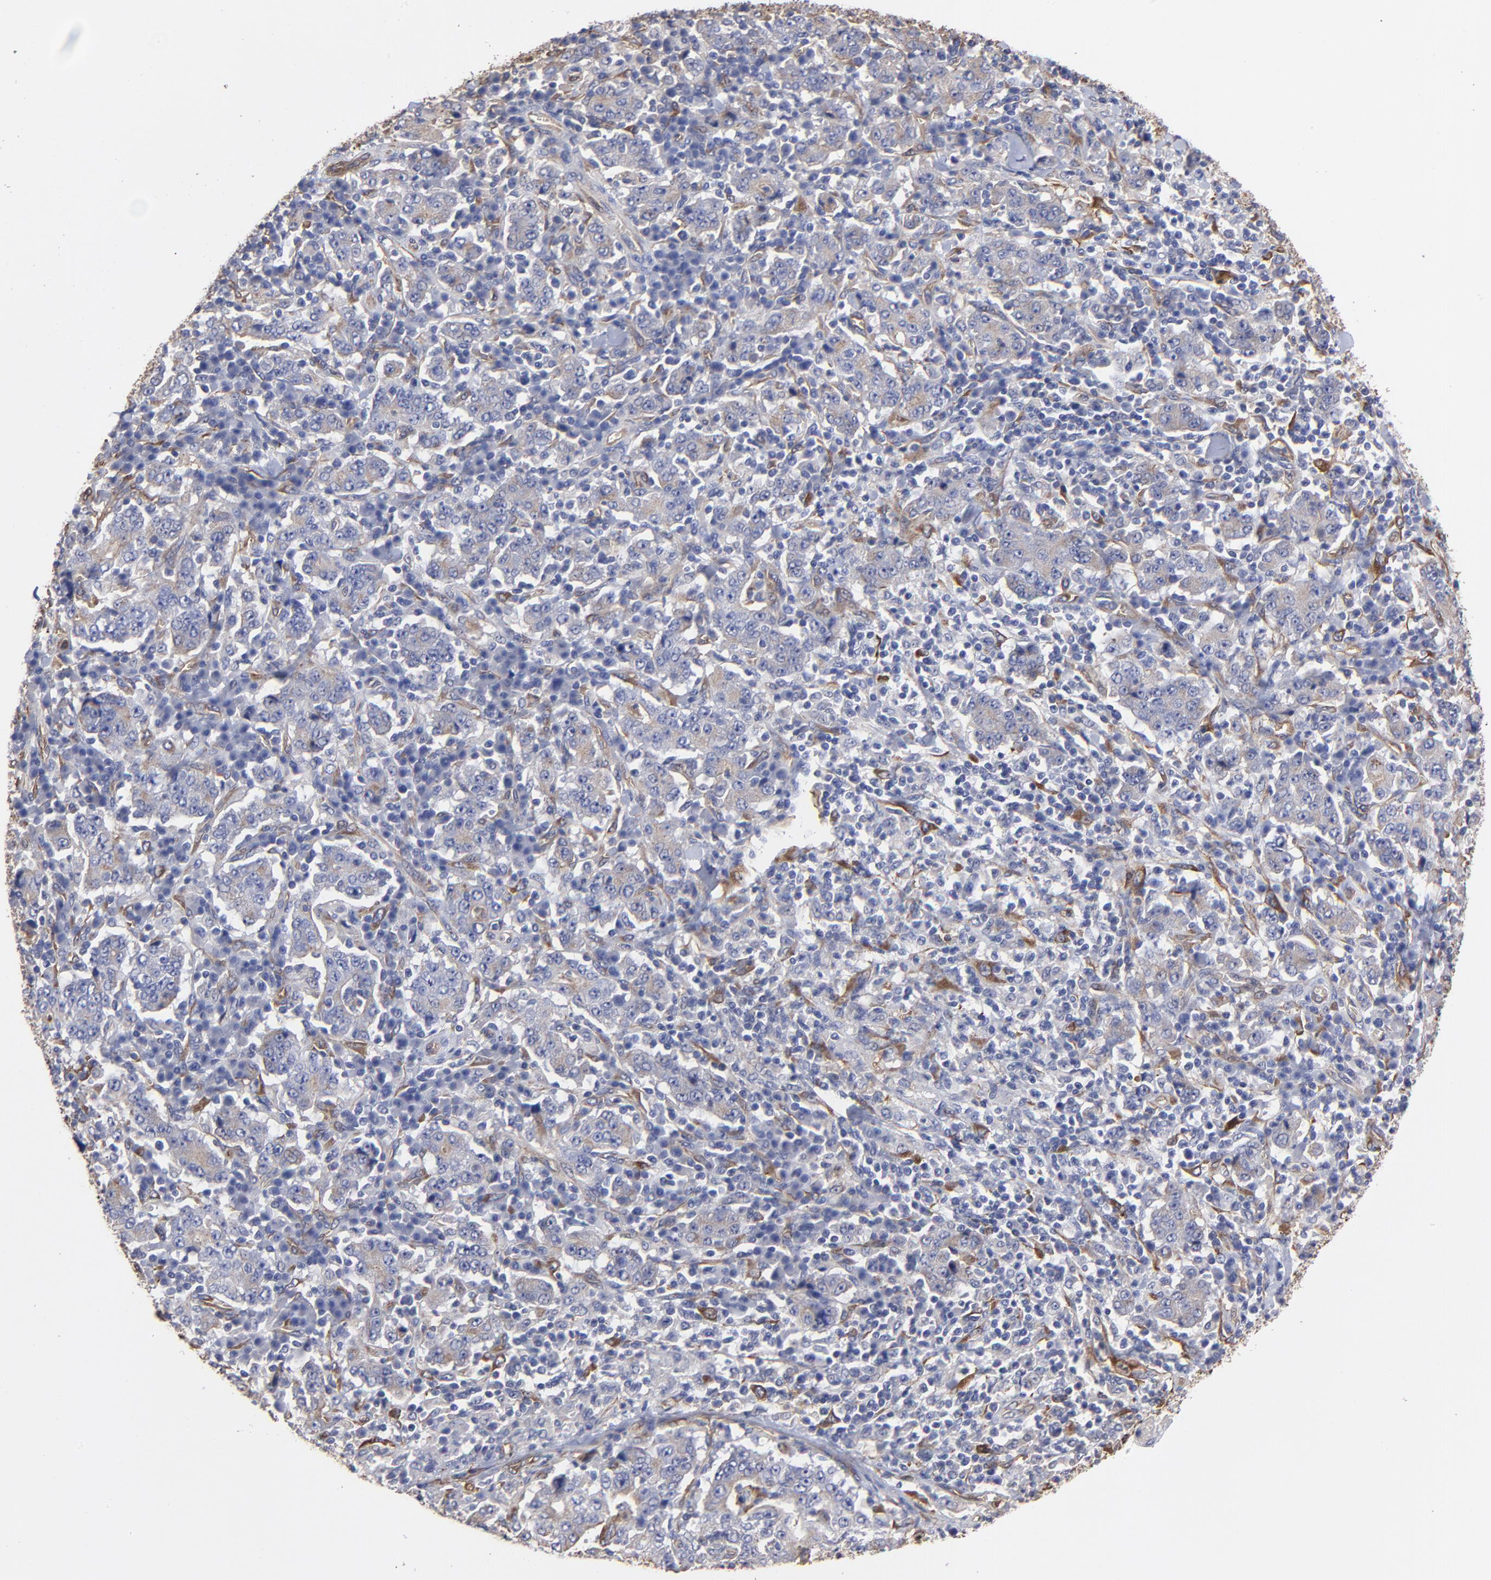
{"staining": {"intensity": "weak", "quantity": "<25%", "location": "cytoplasmic/membranous"}, "tissue": "stomach cancer", "cell_type": "Tumor cells", "image_type": "cancer", "snomed": [{"axis": "morphology", "description": "Normal tissue, NOS"}, {"axis": "morphology", "description": "Adenocarcinoma, NOS"}, {"axis": "topography", "description": "Stomach, upper"}, {"axis": "topography", "description": "Stomach"}], "caption": "Immunohistochemistry (IHC) photomicrograph of human stomach cancer (adenocarcinoma) stained for a protein (brown), which shows no staining in tumor cells. The staining is performed using DAB brown chromogen with nuclei counter-stained in using hematoxylin.", "gene": "CILP", "patient": {"sex": "male", "age": 59}}